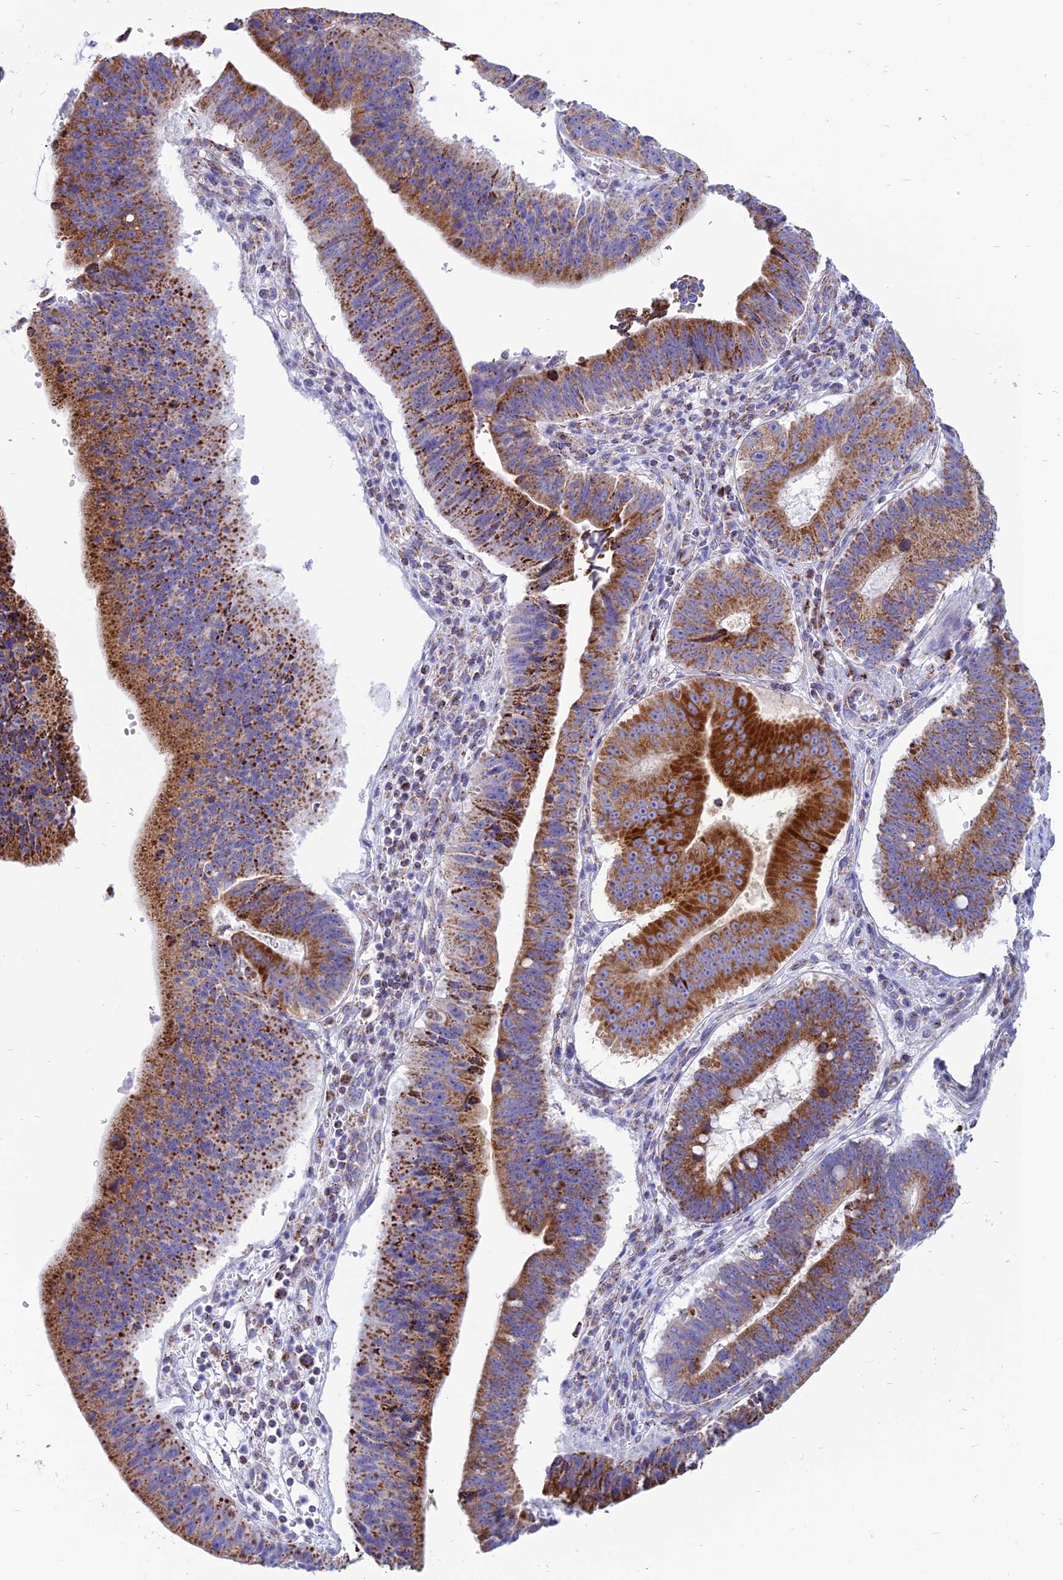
{"staining": {"intensity": "strong", "quantity": ">75%", "location": "cytoplasmic/membranous"}, "tissue": "stomach cancer", "cell_type": "Tumor cells", "image_type": "cancer", "snomed": [{"axis": "morphology", "description": "Adenocarcinoma, NOS"}, {"axis": "topography", "description": "Stomach"}], "caption": "High-power microscopy captured an IHC histopathology image of adenocarcinoma (stomach), revealing strong cytoplasmic/membranous positivity in about >75% of tumor cells.", "gene": "PACC1", "patient": {"sex": "male", "age": 59}}